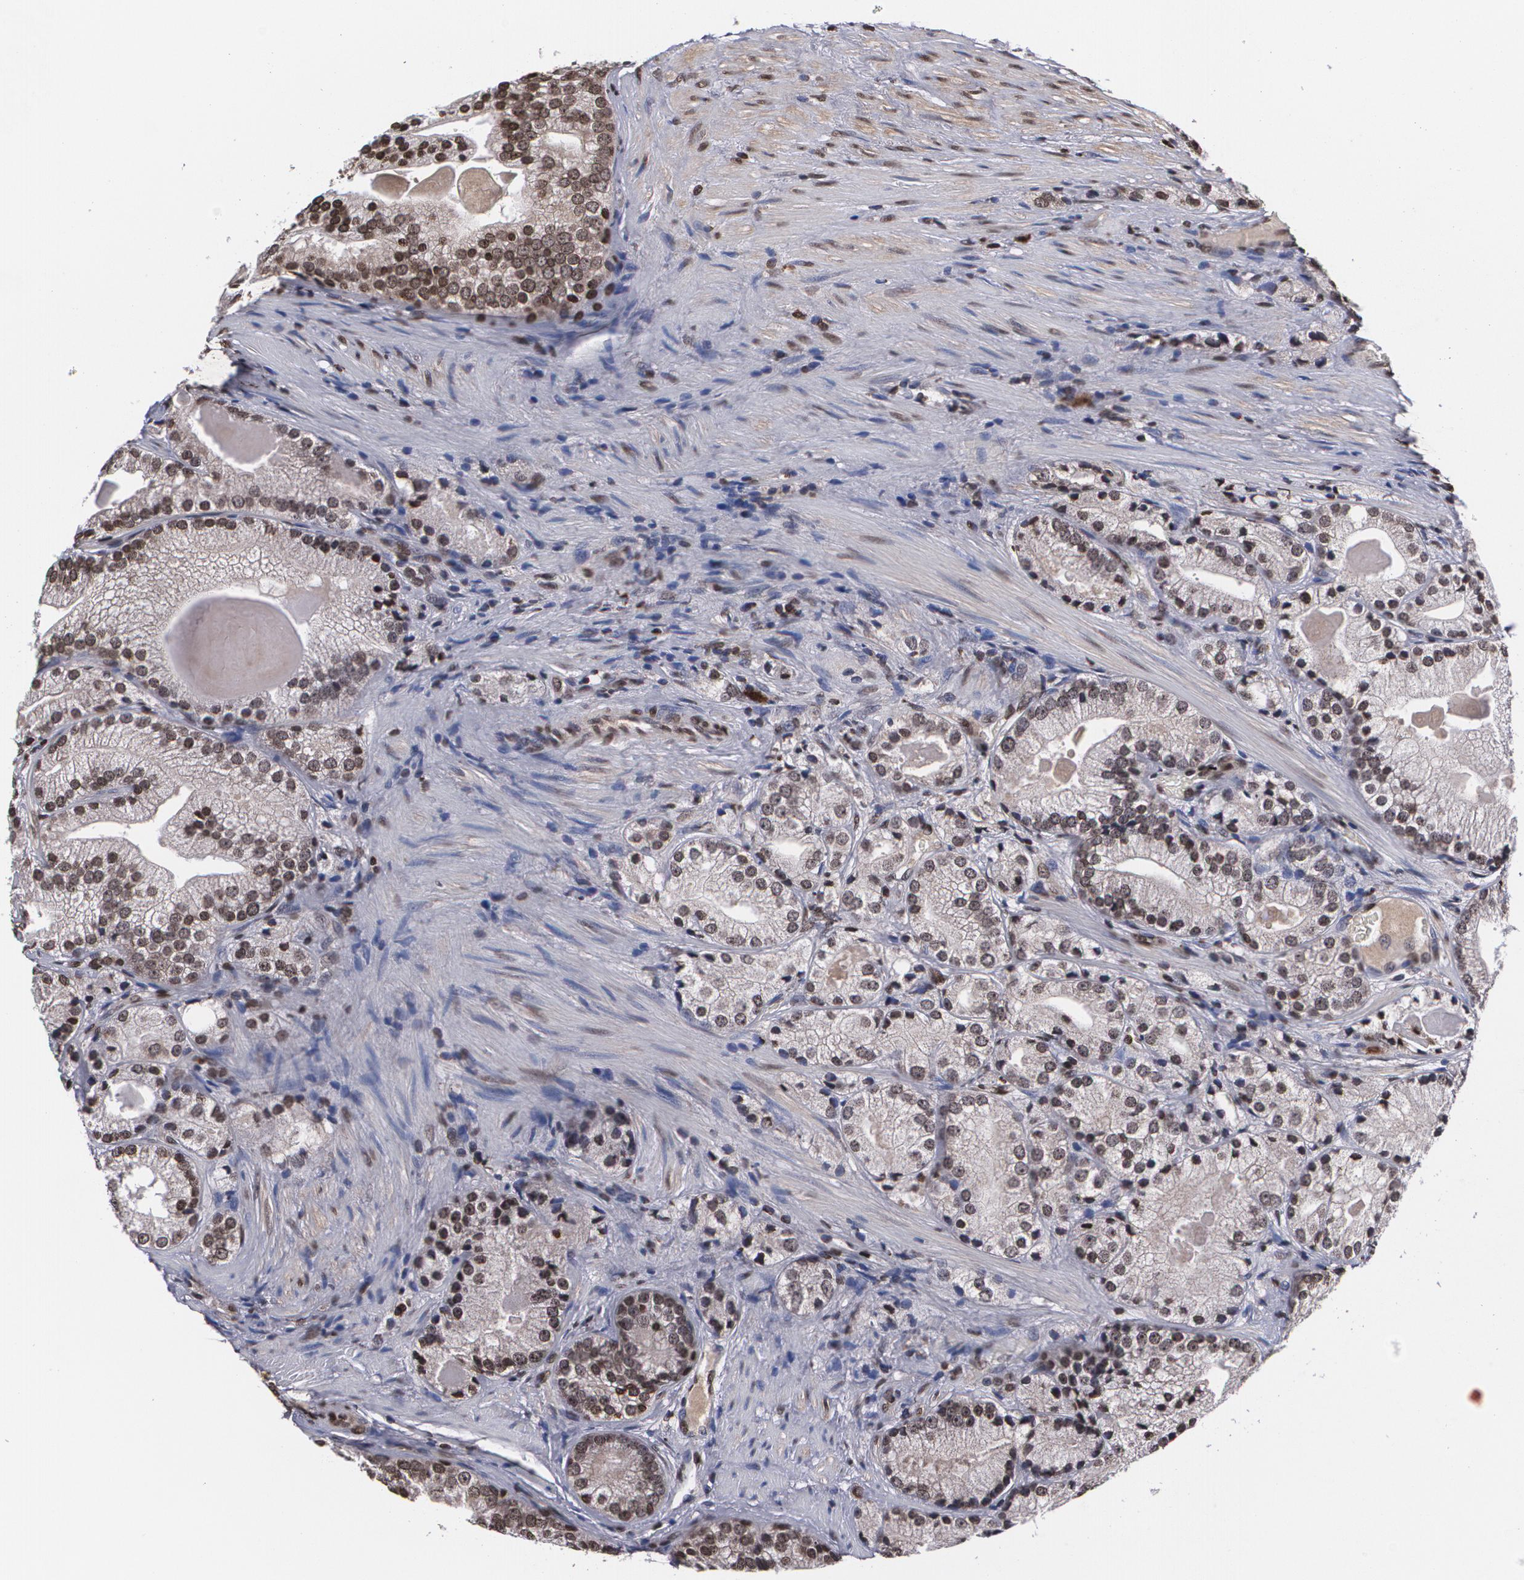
{"staining": {"intensity": "weak", "quantity": "25%-75%", "location": "cytoplasmic/membranous,nuclear"}, "tissue": "prostate cancer", "cell_type": "Tumor cells", "image_type": "cancer", "snomed": [{"axis": "morphology", "description": "Adenocarcinoma, Low grade"}, {"axis": "topography", "description": "Prostate"}], "caption": "The histopathology image displays immunohistochemical staining of adenocarcinoma (low-grade) (prostate). There is weak cytoplasmic/membranous and nuclear expression is appreciated in approximately 25%-75% of tumor cells.", "gene": "MVP", "patient": {"sex": "male", "age": 69}}